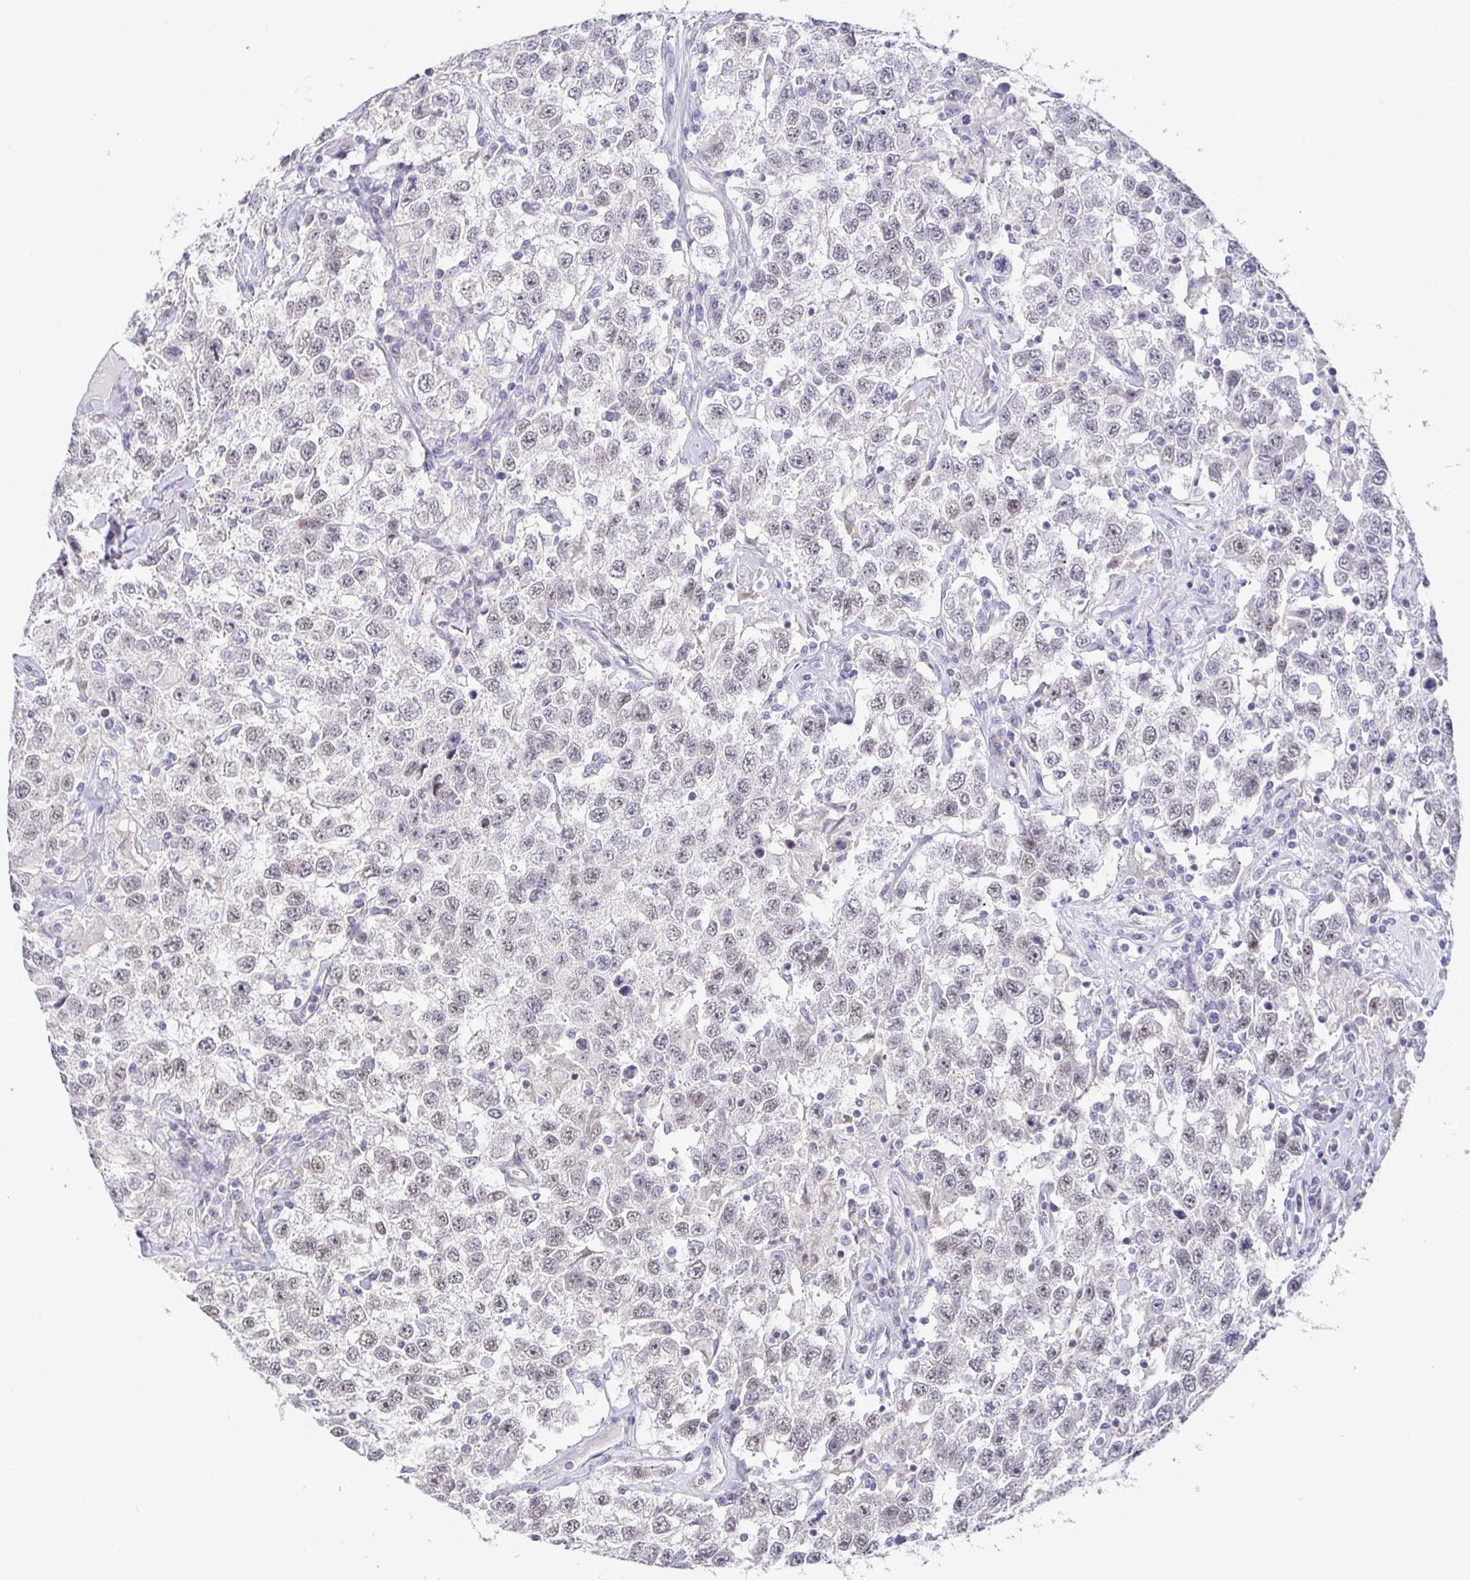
{"staining": {"intensity": "weak", "quantity": "25%-75%", "location": "nuclear"}, "tissue": "testis cancer", "cell_type": "Tumor cells", "image_type": "cancer", "snomed": [{"axis": "morphology", "description": "Seminoma, NOS"}, {"axis": "topography", "description": "Testis"}], "caption": "Immunohistochemistry staining of testis cancer (seminoma), which exhibits low levels of weak nuclear positivity in about 25%-75% of tumor cells indicating weak nuclear protein positivity. The staining was performed using DAB (3,3'-diaminobenzidine) (brown) for protein detection and nuclei were counterstained in hematoxylin (blue).", "gene": "CIT", "patient": {"sex": "male", "age": 41}}